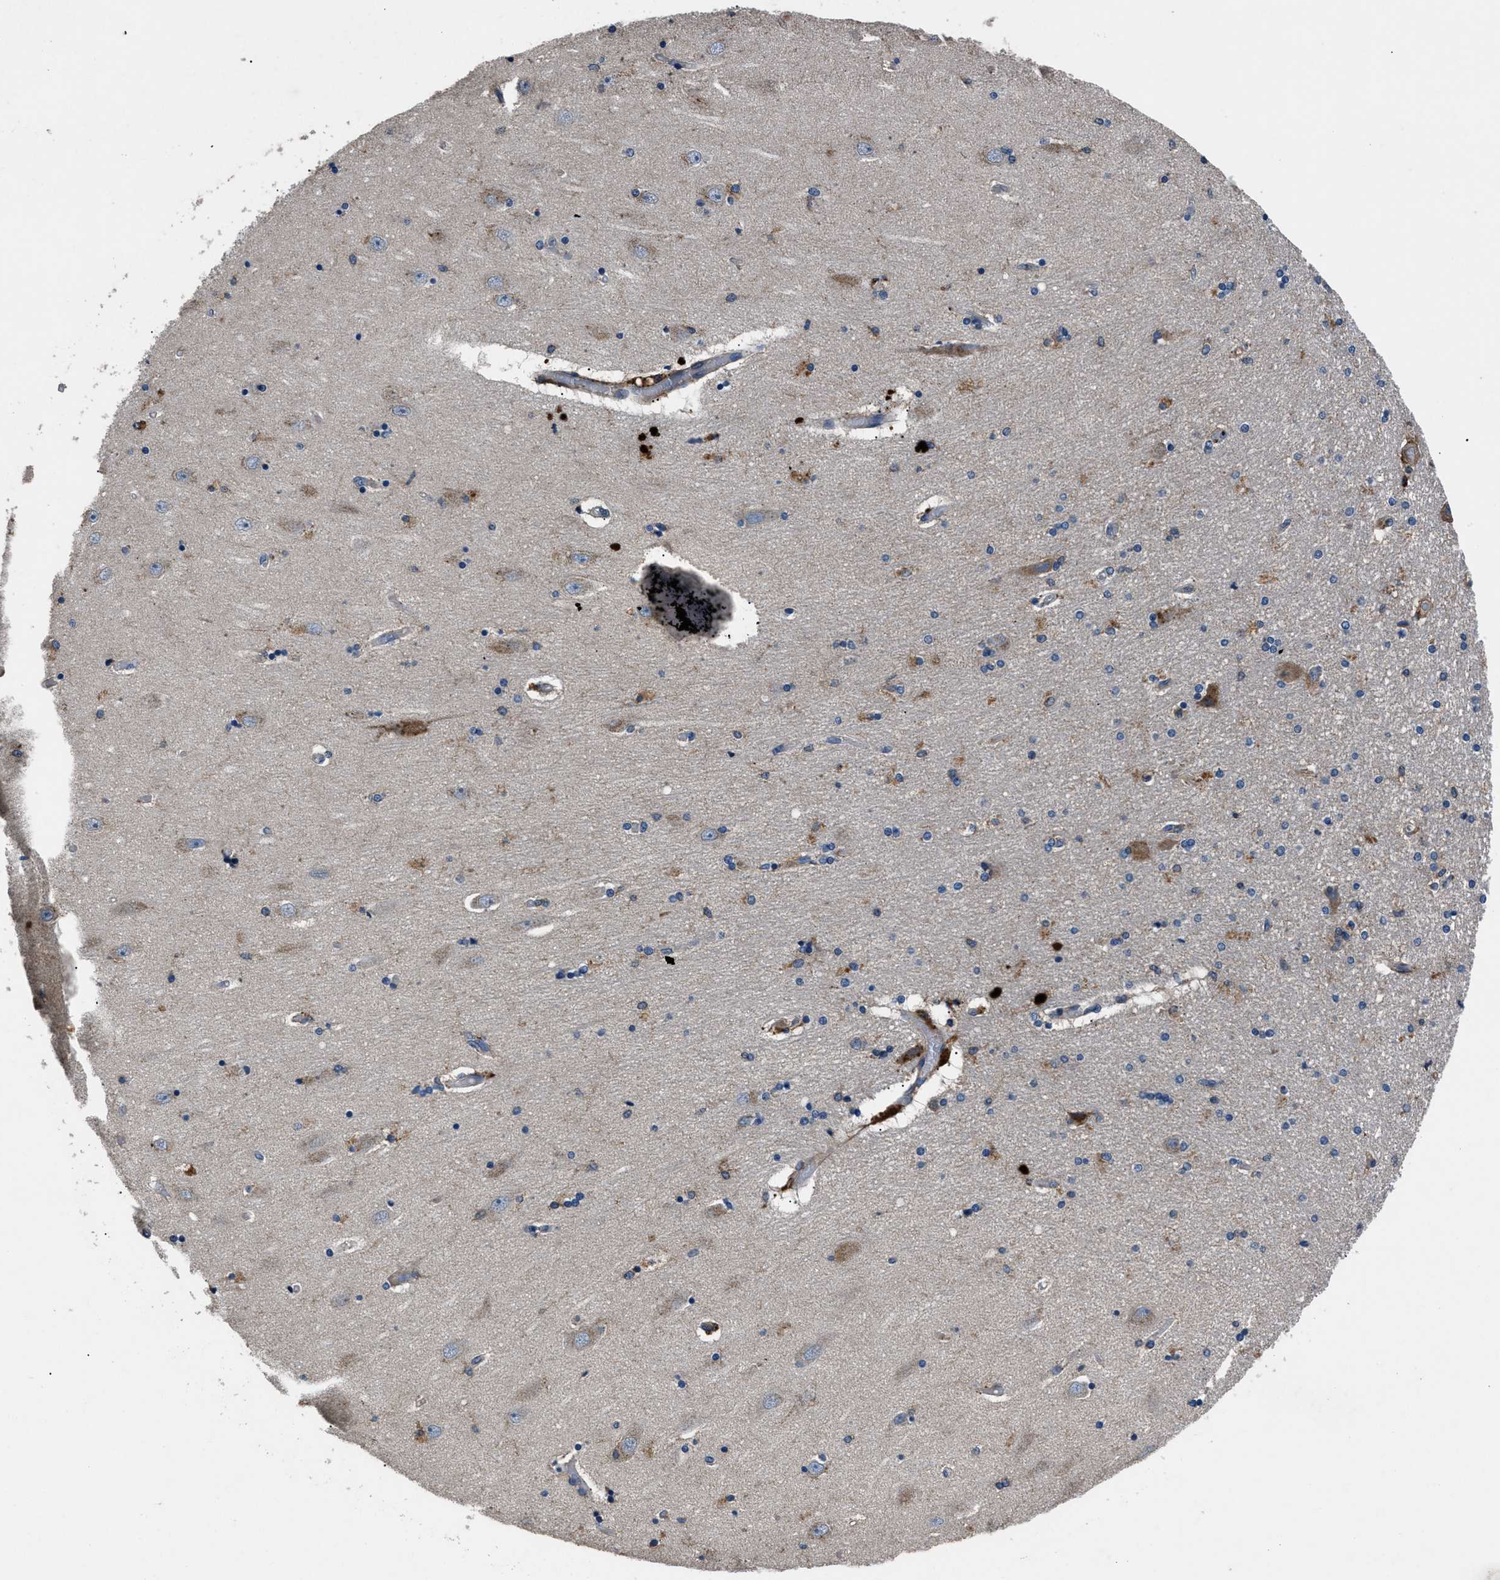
{"staining": {"intensity": "moderate", "quantity": "<25%", "location": "cytoplasmic/membranous"}, "tissue": "hippocampus", "cell_type": "Glial cells", "image_type": "normal", "snomed": [{"axis": "morphology", "description": "Normal tissue, NOS"}, {"axis": "topography", "description": "Hippocampus"}], "caption": "Protein analysis of unremarkable hippocampus shows moderate cytoplasmic/membranous staining in approximately <25% of glial cells. (DAB (3,3'-diaminobenzidine) IHC, brown staining for protein, blue staining for nuclei).", "gene": "CD276", "patient": {"sex": "female", "age": 54}}